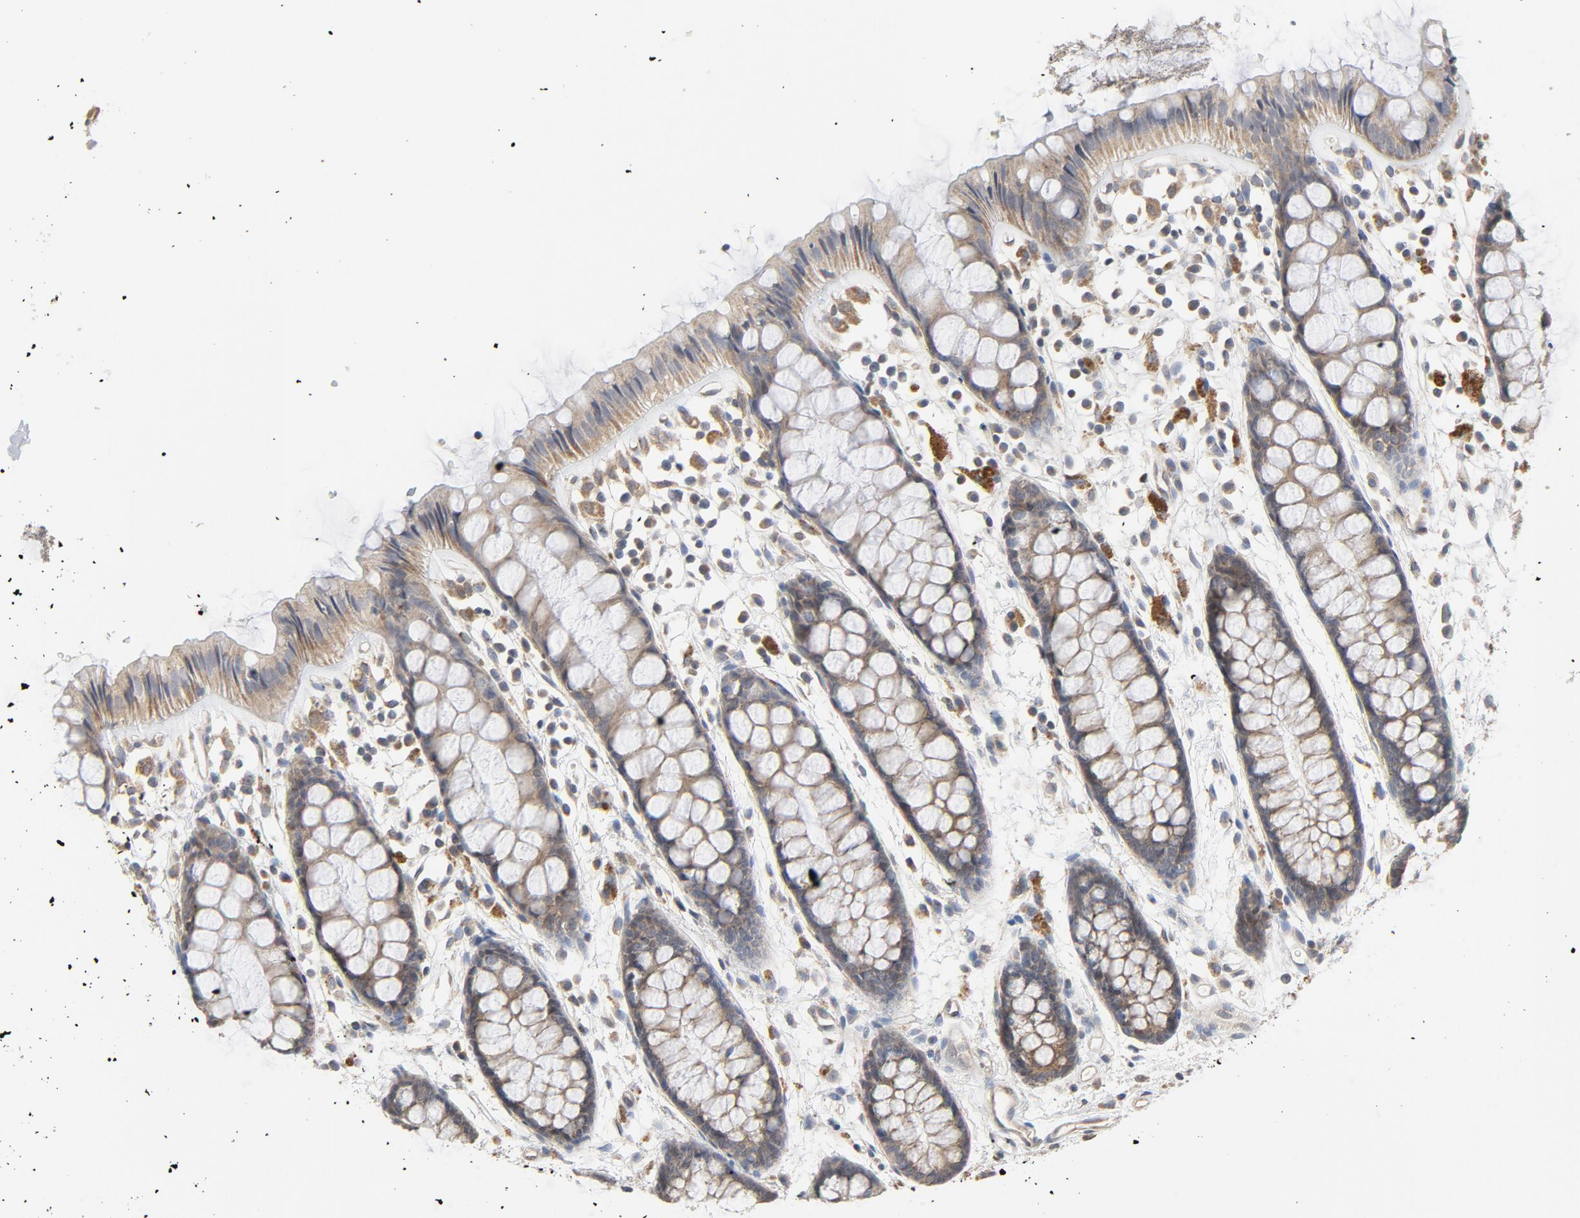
{"staining": {"intensity": "weak", "quantity": ">75%", "location": "cytoplasmic/membranous"}, "tissue": "rectum", "cell_type": "Glandular cells", "image_type": "normal", "snomed": [{"axis": "morphology", "description": "Normal tissue, NOS"}, {"axis": "topography", "description": "Rectum"}], "caption": "This histopathology image exhibits immunohistochemistry (IHC) staining of benign rectum, with low weak cytoplasmic/membranous positivity in approximately >75% of glandular cells.", "gene": "C14orf119", "patient": {"sex": "female", "age": 66}}